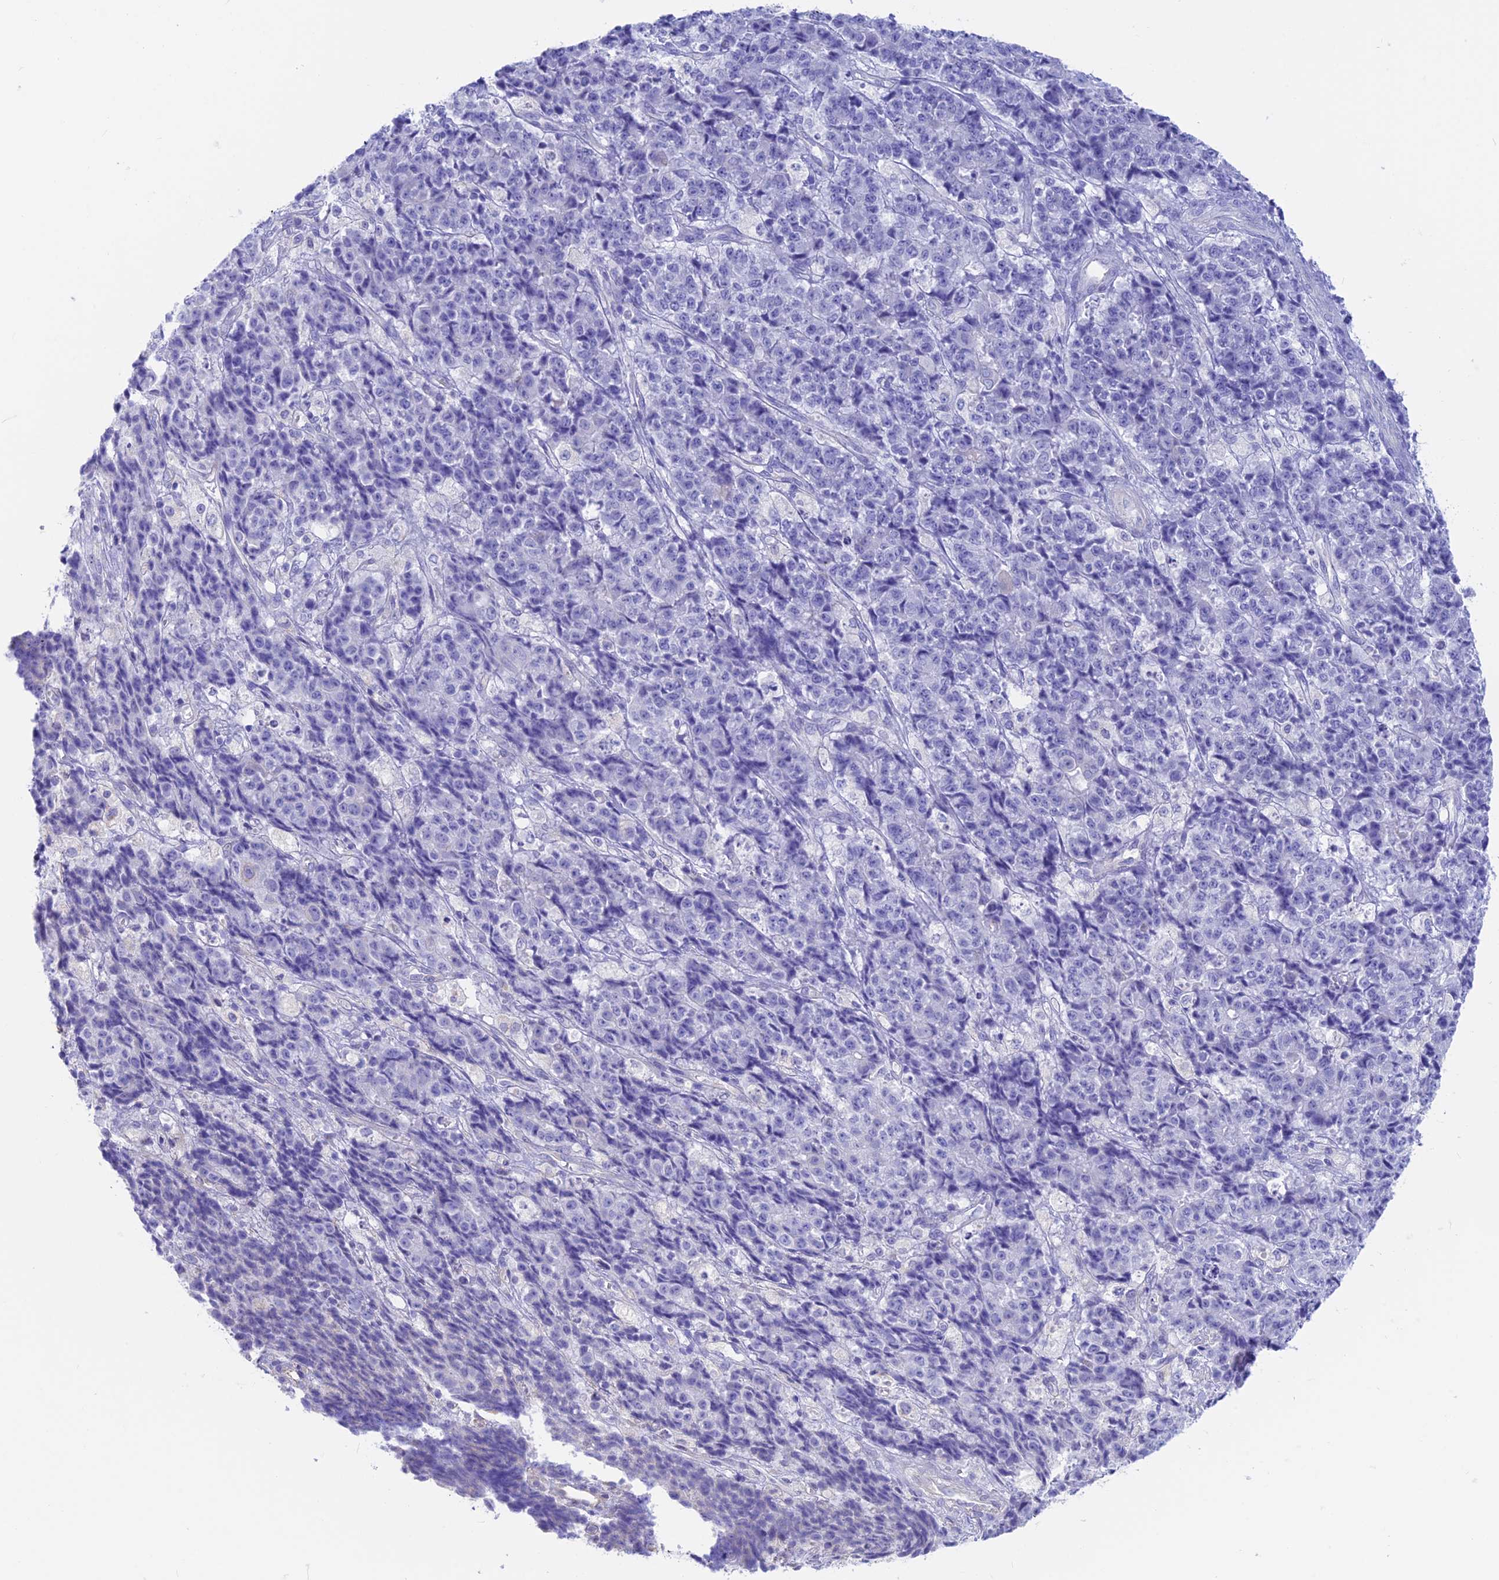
{"staining": {"intensity": "negative", "quantity": "none", "location": "none"}, "tissue": "ovarian cancer", "cell_type": "Tumor cells", "image_type": "cancer", "snomed": [{"axis": "morphology", "description": "Carcinoma, endometroid"}, {"axis": "topography", "description": "Ovary"}], "caption": "Human ovarian endometroid carcinoma stained for a protein using immunohistochemistry displays no staining in tumor cells.", "gene": "GNGT2", "patient": {"sex": "female", "age": 42}}